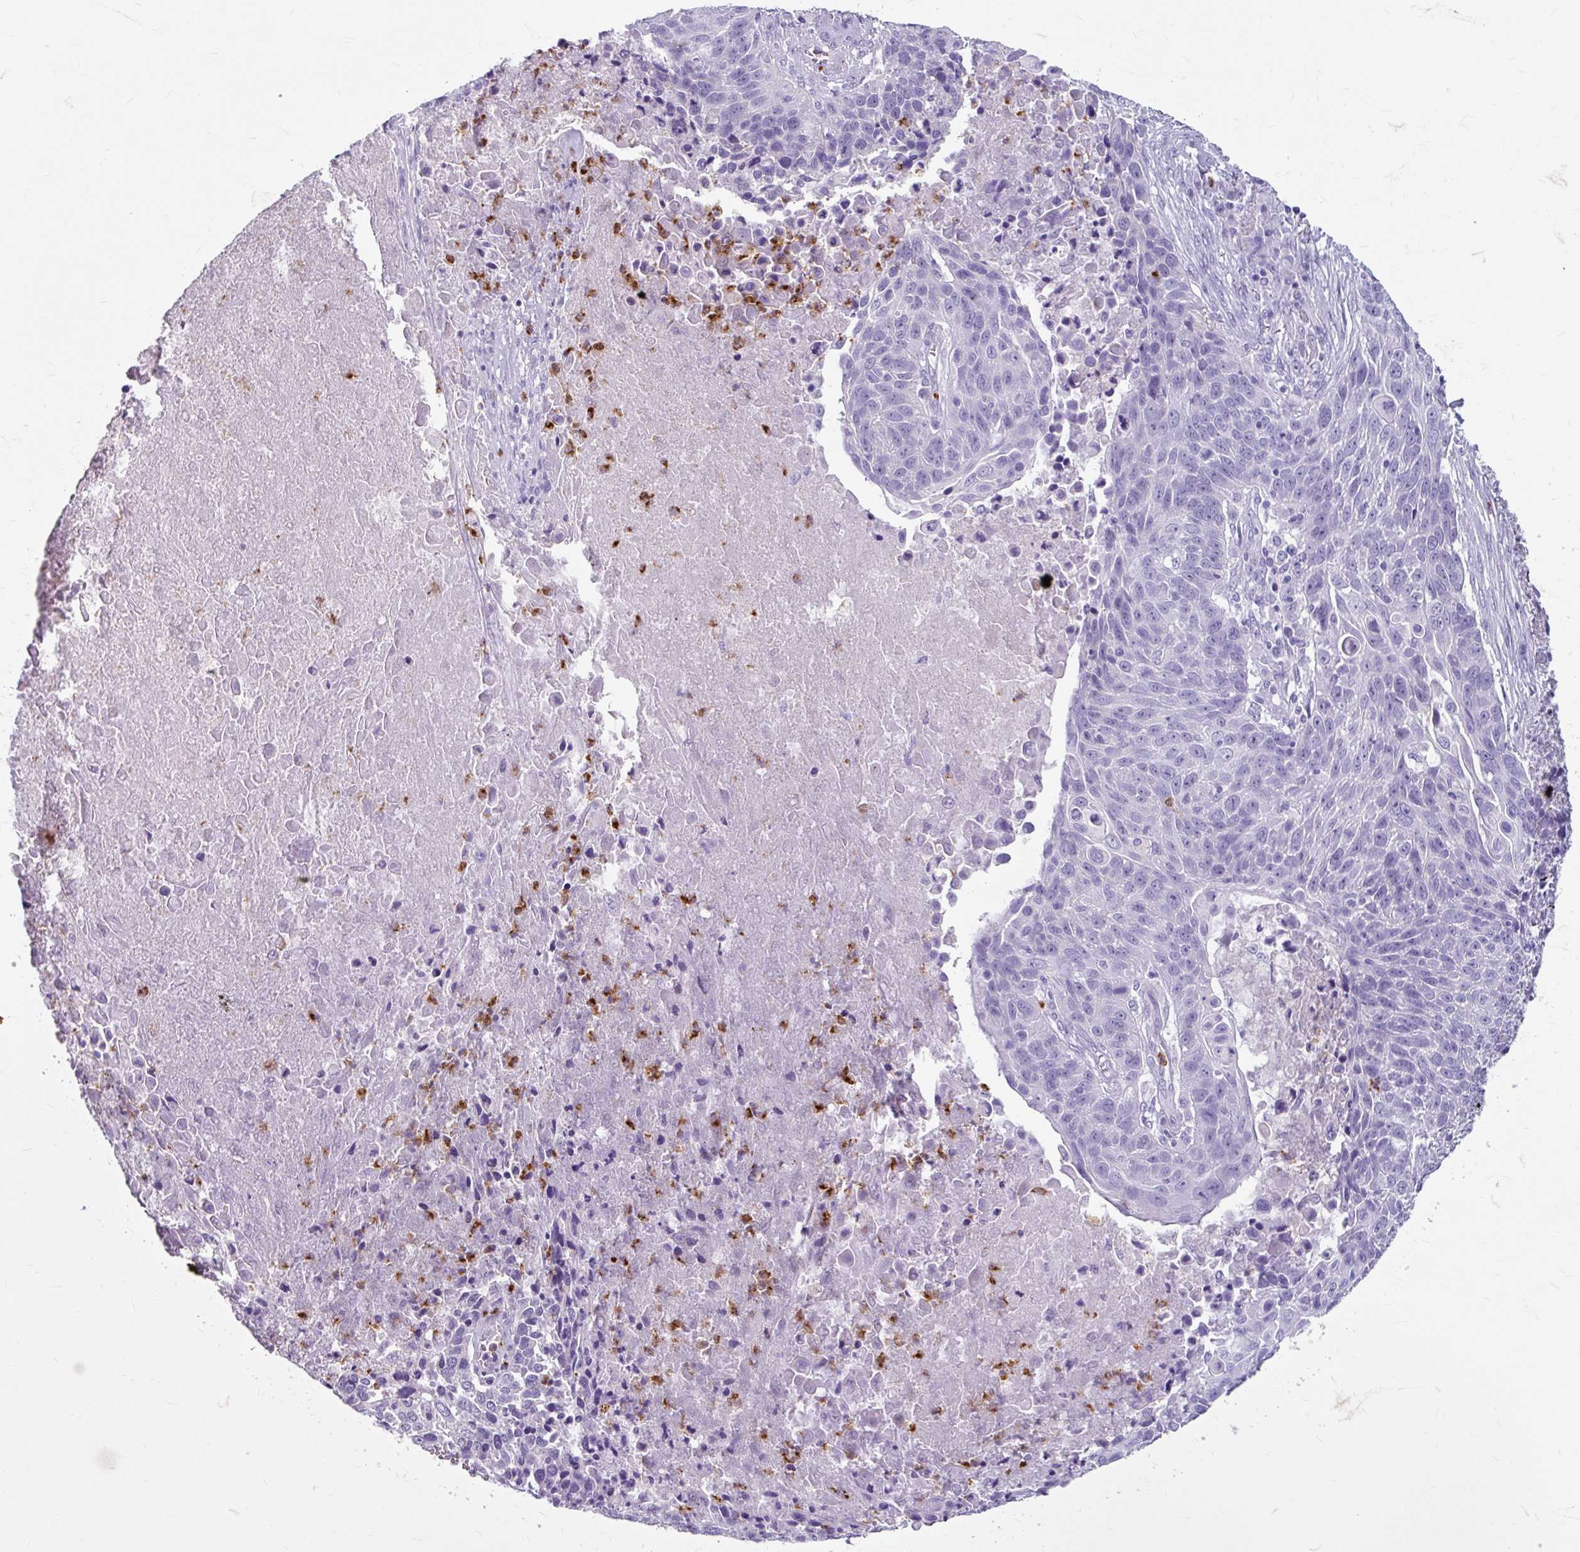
{"staining": {"intensity": "negative", "quantity": "none", "location": "none"}, "tissue": "lung cancer", "cell_type": "Tumor cells", "image_type": "cancer", "snomed": [{"axis": "morphology", "description": "Squamous cell carcinoma, NOS"}, {"axis": "topography", "description": "Lung"}], "caption": "High power microscopy histopathology image of an immunohistochemistry photomicrograph of lung cancer, revealing no significant staining in tumor cells. (DAB (3,3'-diaminobenzidine) IHC, high magnification).", "gene": "ANKRD1", "patient": {"sex": "male", "age": 78}}